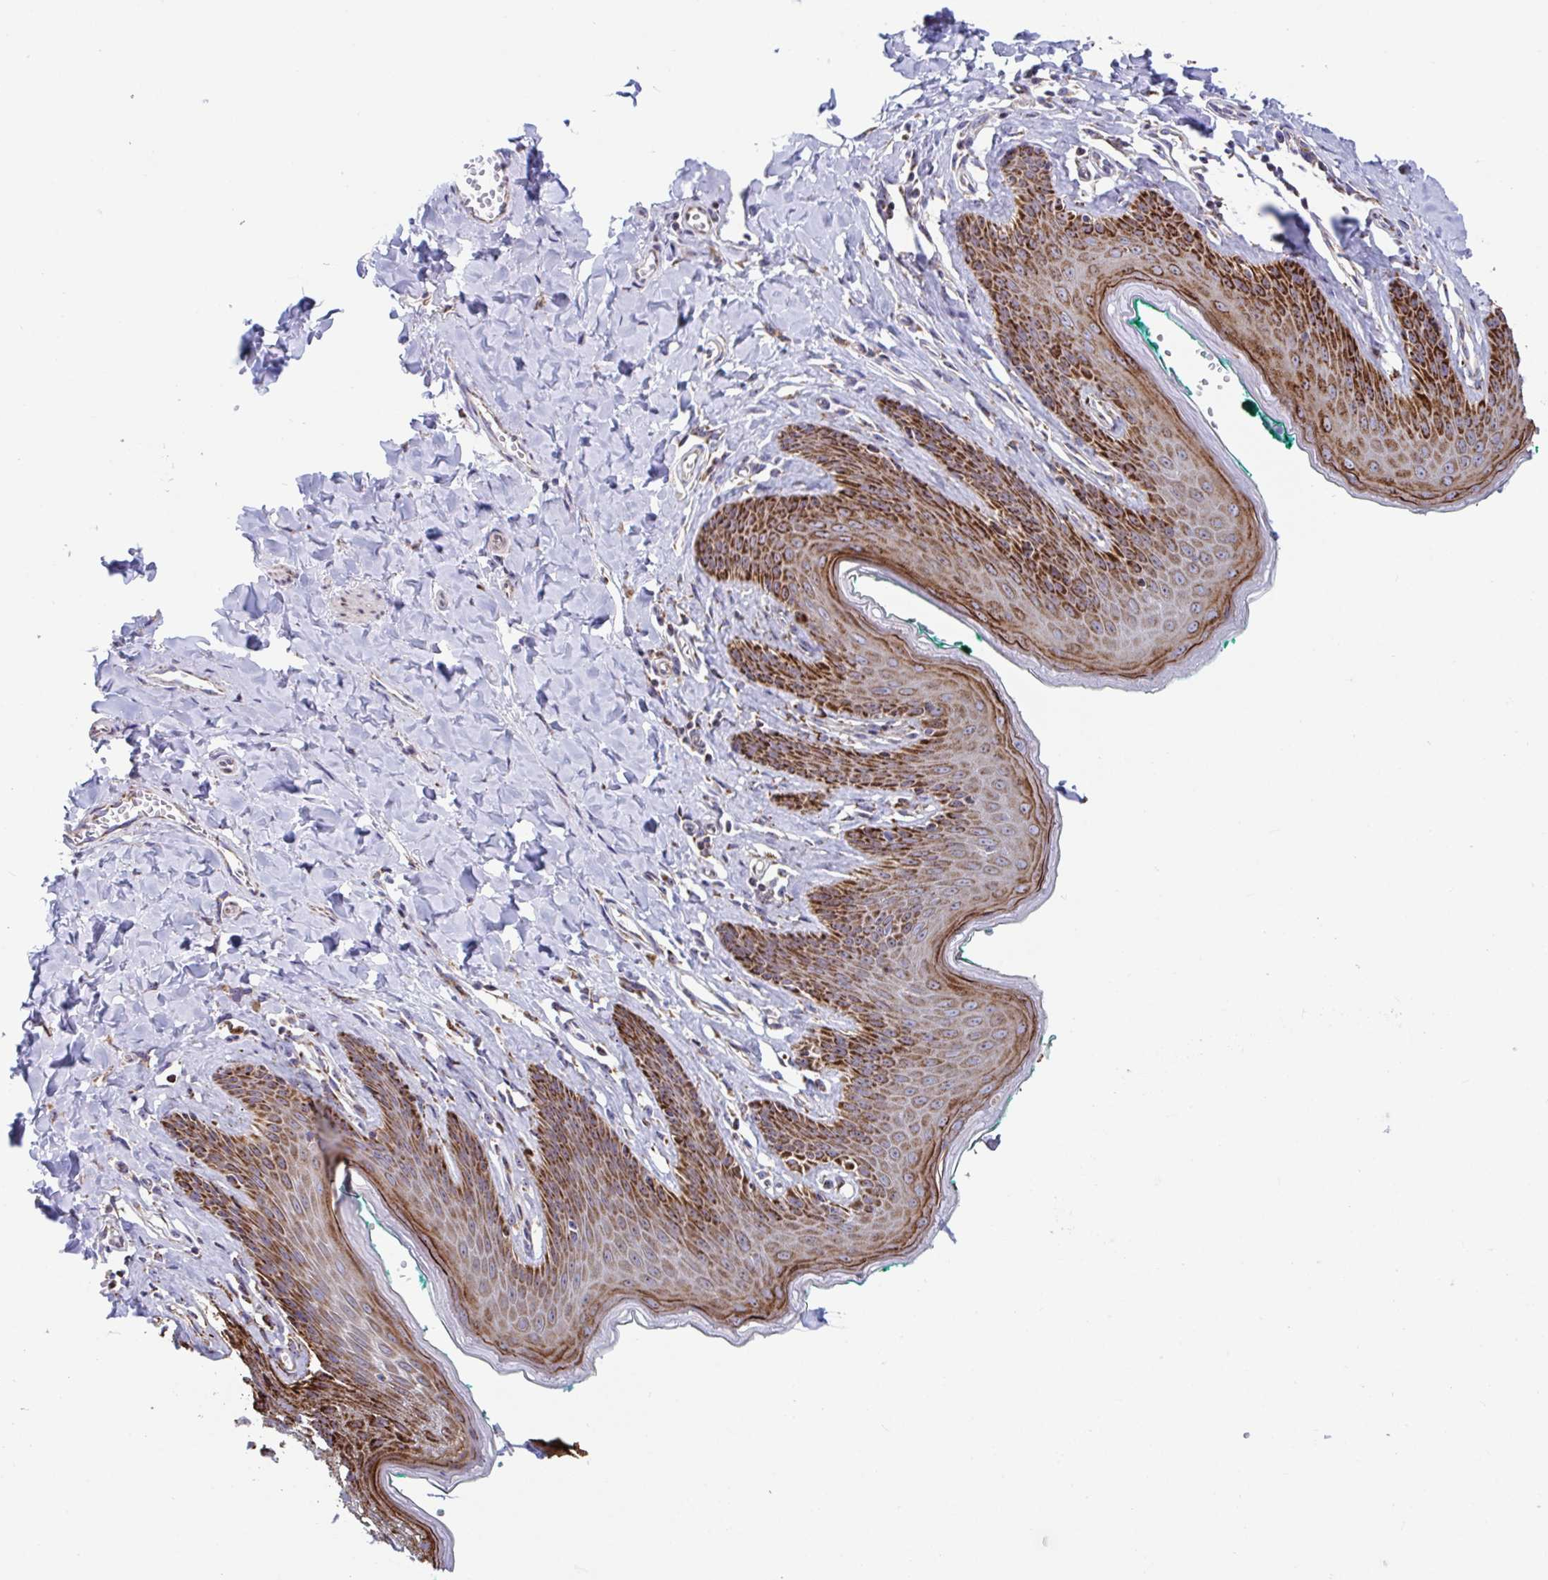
{"staining": {"intensity": "strong", "quantity": ">75%", "location": "cytoplasmic/membranous"}, "tissue": "skin", "cell_type": "Epidermal cells", "image_type": "normal", "snomed": [{"axis": "morphology", "description": "Normal tissue, NOS"}, {"axis": "topography", "description": "Vulva"}, {"axis": "topography", "description": "Peripheral nerve tissue"}], "caption": "Immunohistochemical staining of benign skin displays >75% levels of strong cytoplasmic/membranous protein expression in approximately >75% of epidermal cells. Using DAB (3,3'-diaminobenzidine) (brown) and hematoxylin (blue) stains, captured at high magnification using brightfield microscopy.", "gene": "ATP5MJ", "patient": {"sex": "female", "age": 66}}